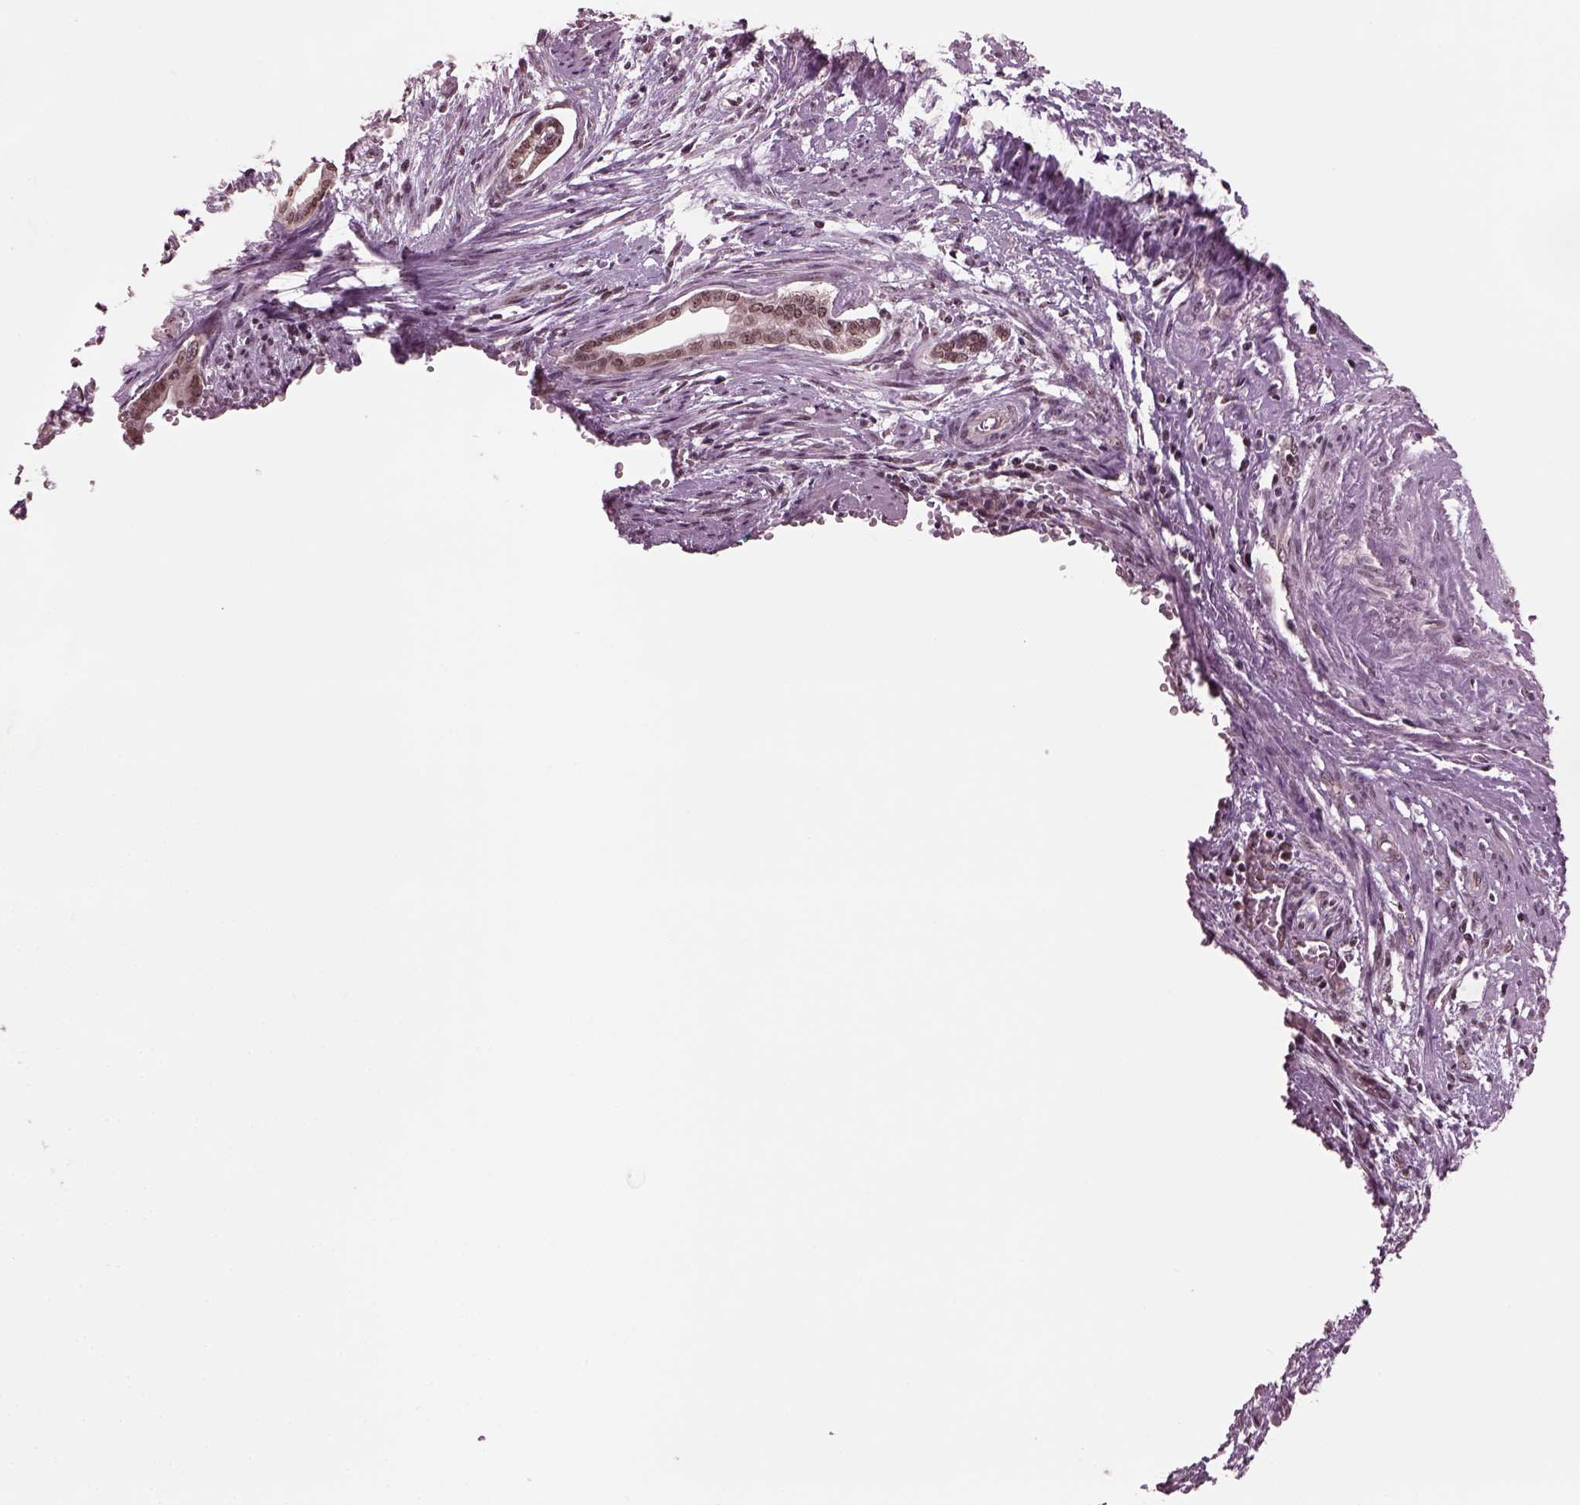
{"staining": {"intensity": "weak", "quantity": ">75%", "location": "nuclear"}, "tissue": "cervical cancer", "cell_type": "Tumor cells", "image_type": "cancer", "snomed": [{"axis": "morphology", "description": "Adenocarcinoma, NOS"}, {"axis": "topography", "description": "Cervix"}], "caption": "About >75% of tumor cells in human cervical cancer reveal weak nuclear protein positivity as visualized by brown immunohistochemical staining.", "gene": "RUVBL2", "patient": {"sex": "female", "age": 62}}